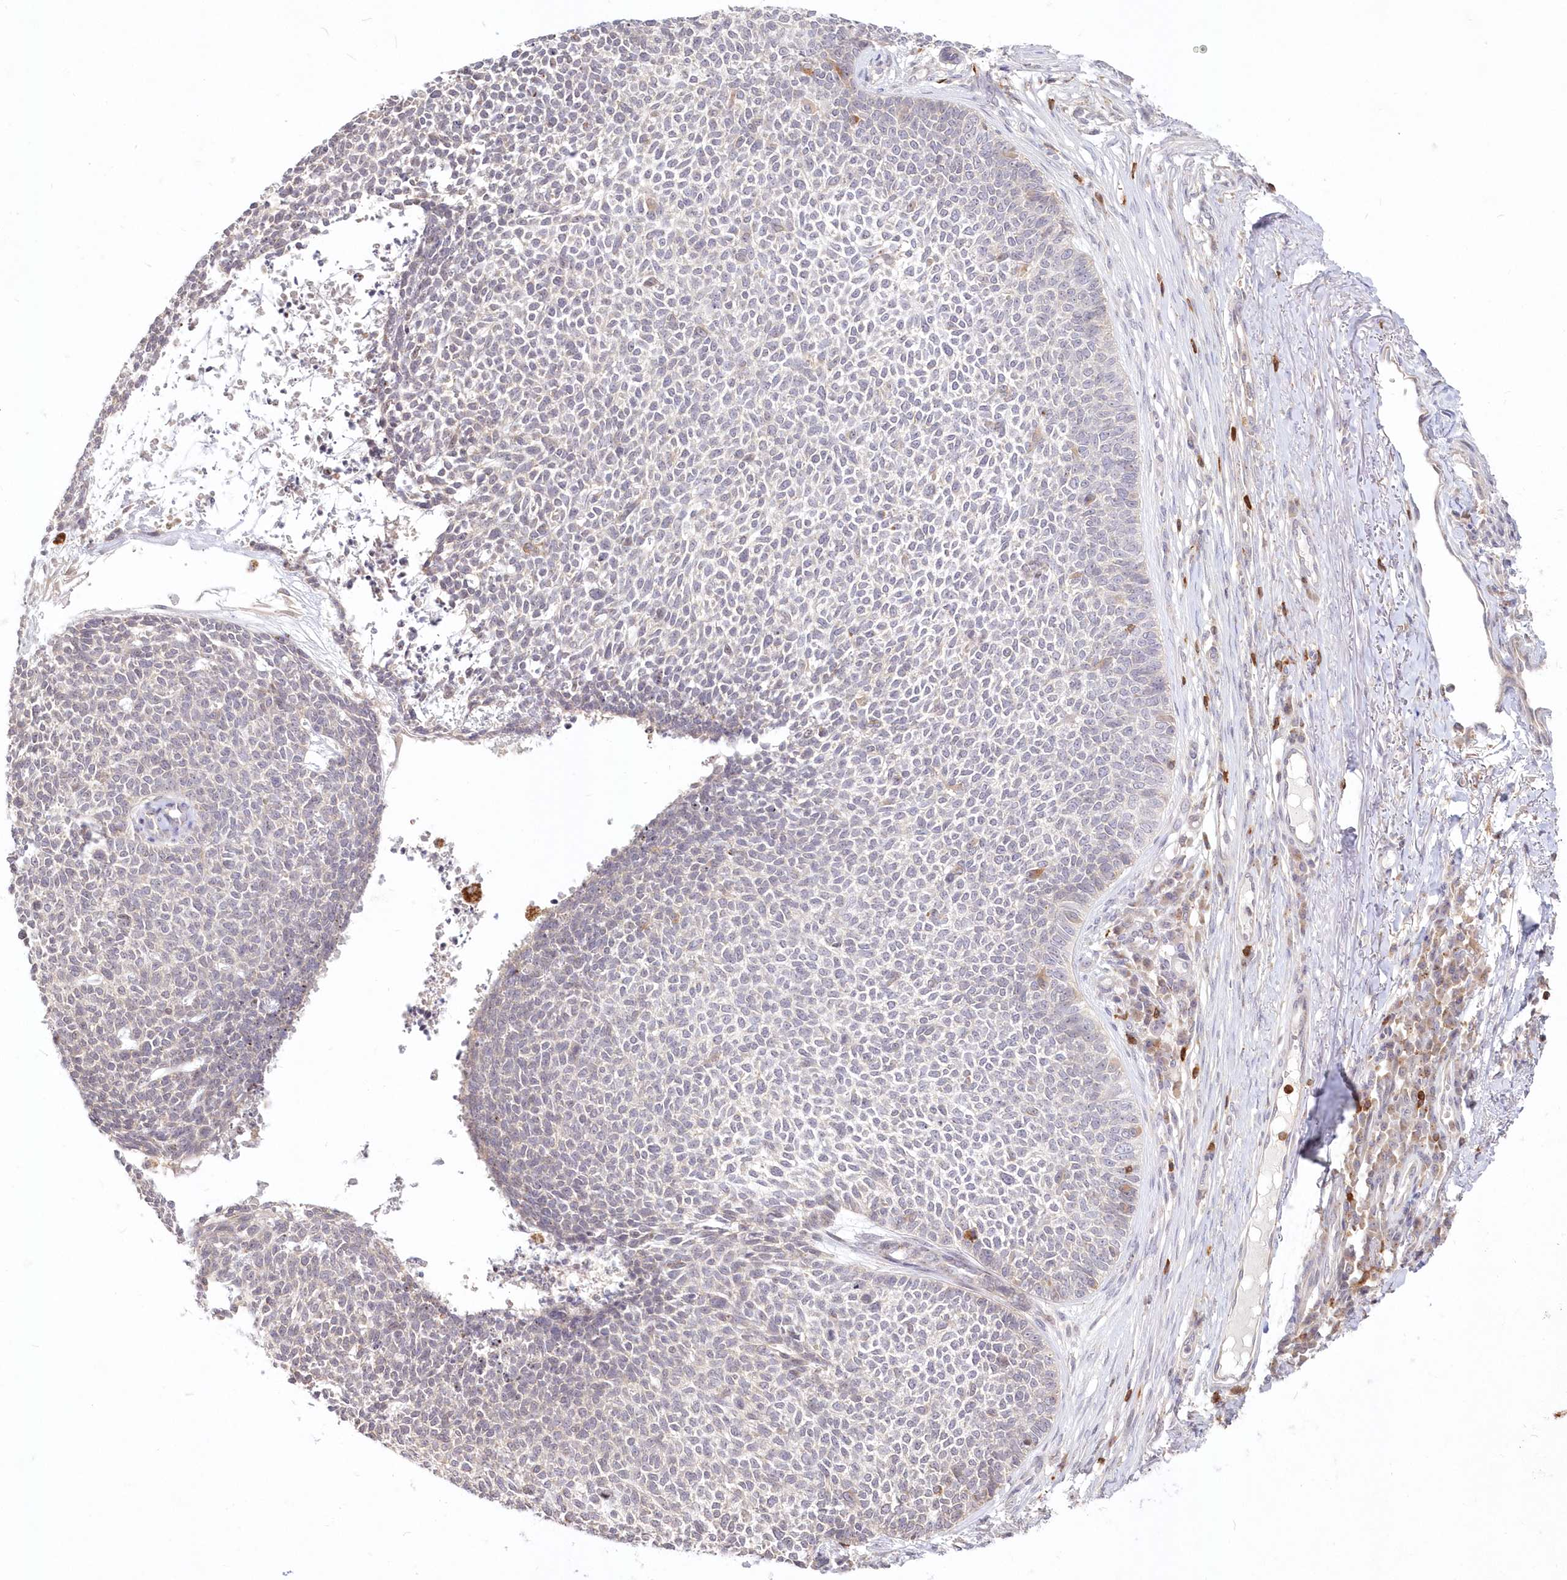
{"staining": {"intensity": "negative", "quantity": "none", "location": "none"}, "tissue": "skin cancer", "cell_type": "Tumor cells", "image_type": "cancer", "snomed": [{"axis": "morphology", "description": "Basal cell carcinoma"}, {"axis": "topography", "description": "Skin"}], "caption": "IHC image of basal cell carcinoma (skin) stained for a protein (brown), which shows no expression in tumor cells.", "gene": "MTMR3", "patient": {"sex": "female", "age": 84}}